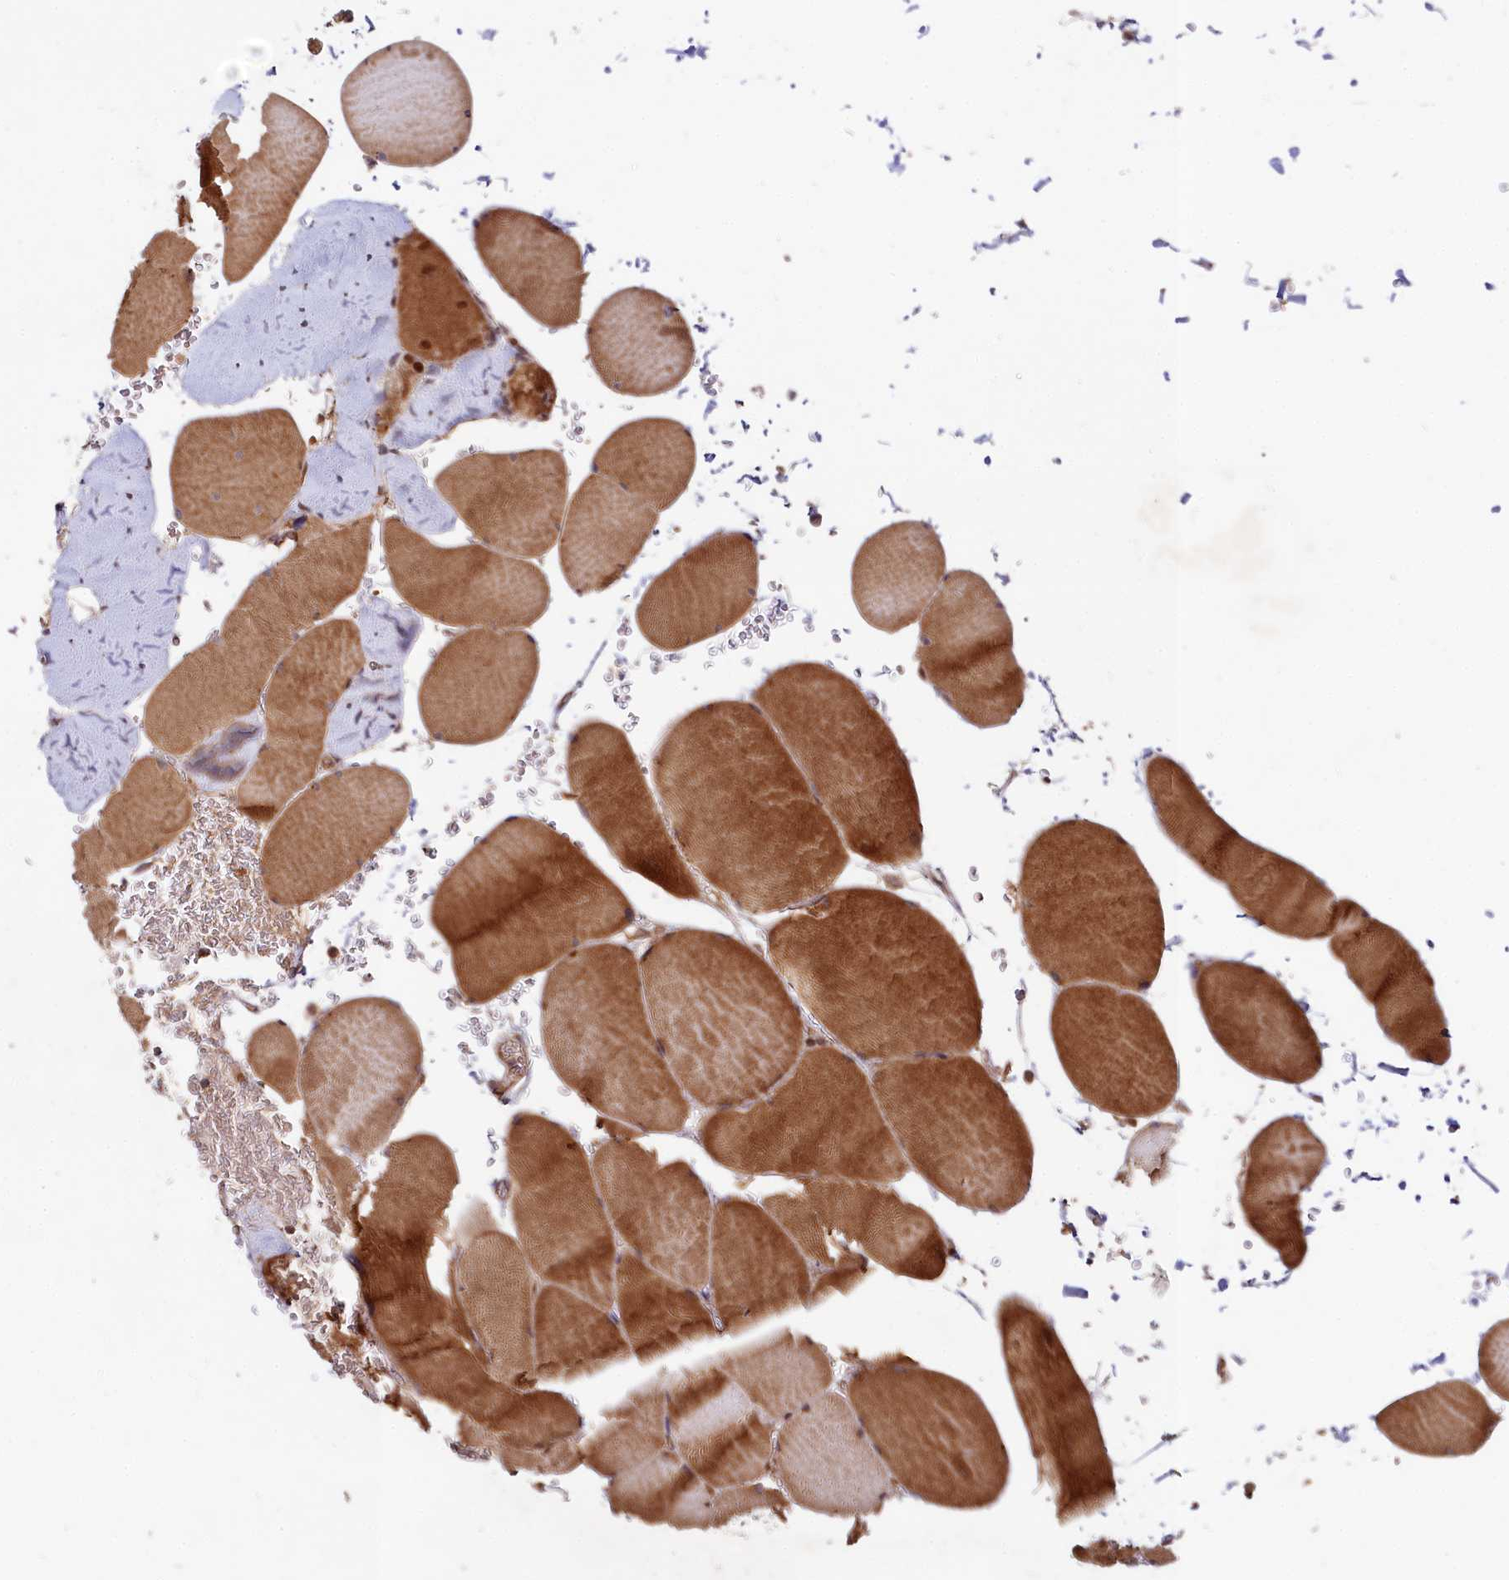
{"staining": {"intensity": "moderate", "quantity": ">75%", "location": "cytoplasmic/membranous"}, "tissue": "skeletal muscle", "cell_type": "Myocytes", "image_type": "normal", "snomed": [{"axis": "morphology", "description": "Normal tissue, NOS"}, {"axis": "topography", "description": "Skeletal muscle"}, {"axis": "topography", "description": "Head-Neck"}], "caption": "An IHC image of normal tissue is shown. Protein staining in brown labels moderate cytoplasmic/membranous positivity in skeletal muscle within myocytes.", "gene": "NEDD1", "patient": {"sex": "male", "age": 66}}